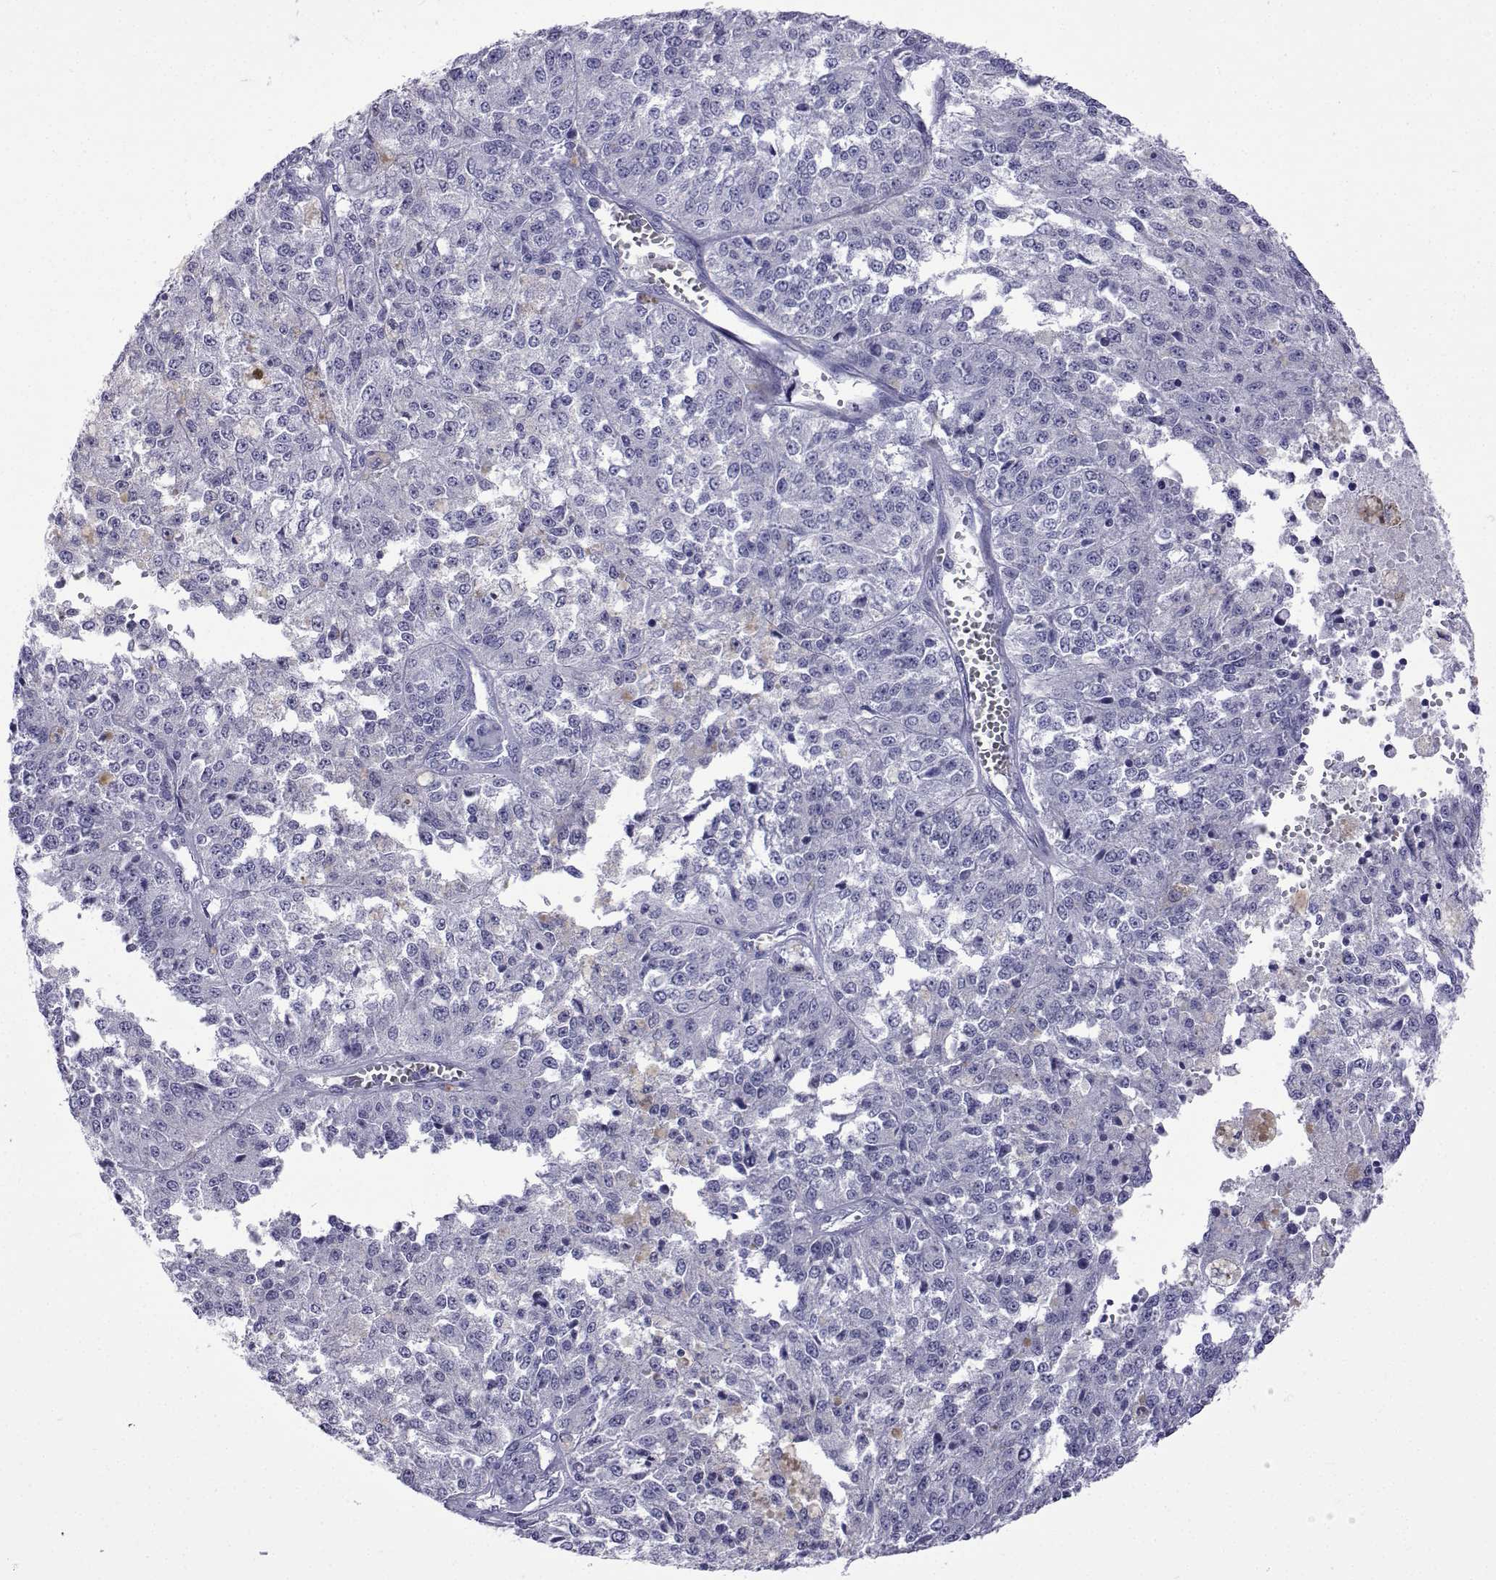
{"staining": {"intensity": "negative", "quantity": "none", "location": "none"}, "tissue": "melanoma", "cell_type": "Tumor cells", "image_type": "cancer", "snomed": [{"axis": "morphology", "description": "Malignant melanoma, Metastatic site"}, {"axis": "topography", "description": "Lymph node"}], "caption": "DAB (3,3'-diaminobenzidine) immunohistochemical staining of melanoma shows no significant staining in tumor cells. (Immunohistochemistry (ihc), brightfield microscopy, high magnification).", "gene": "ACTL7A", "patient": {"sex": "female", "age": 64}}